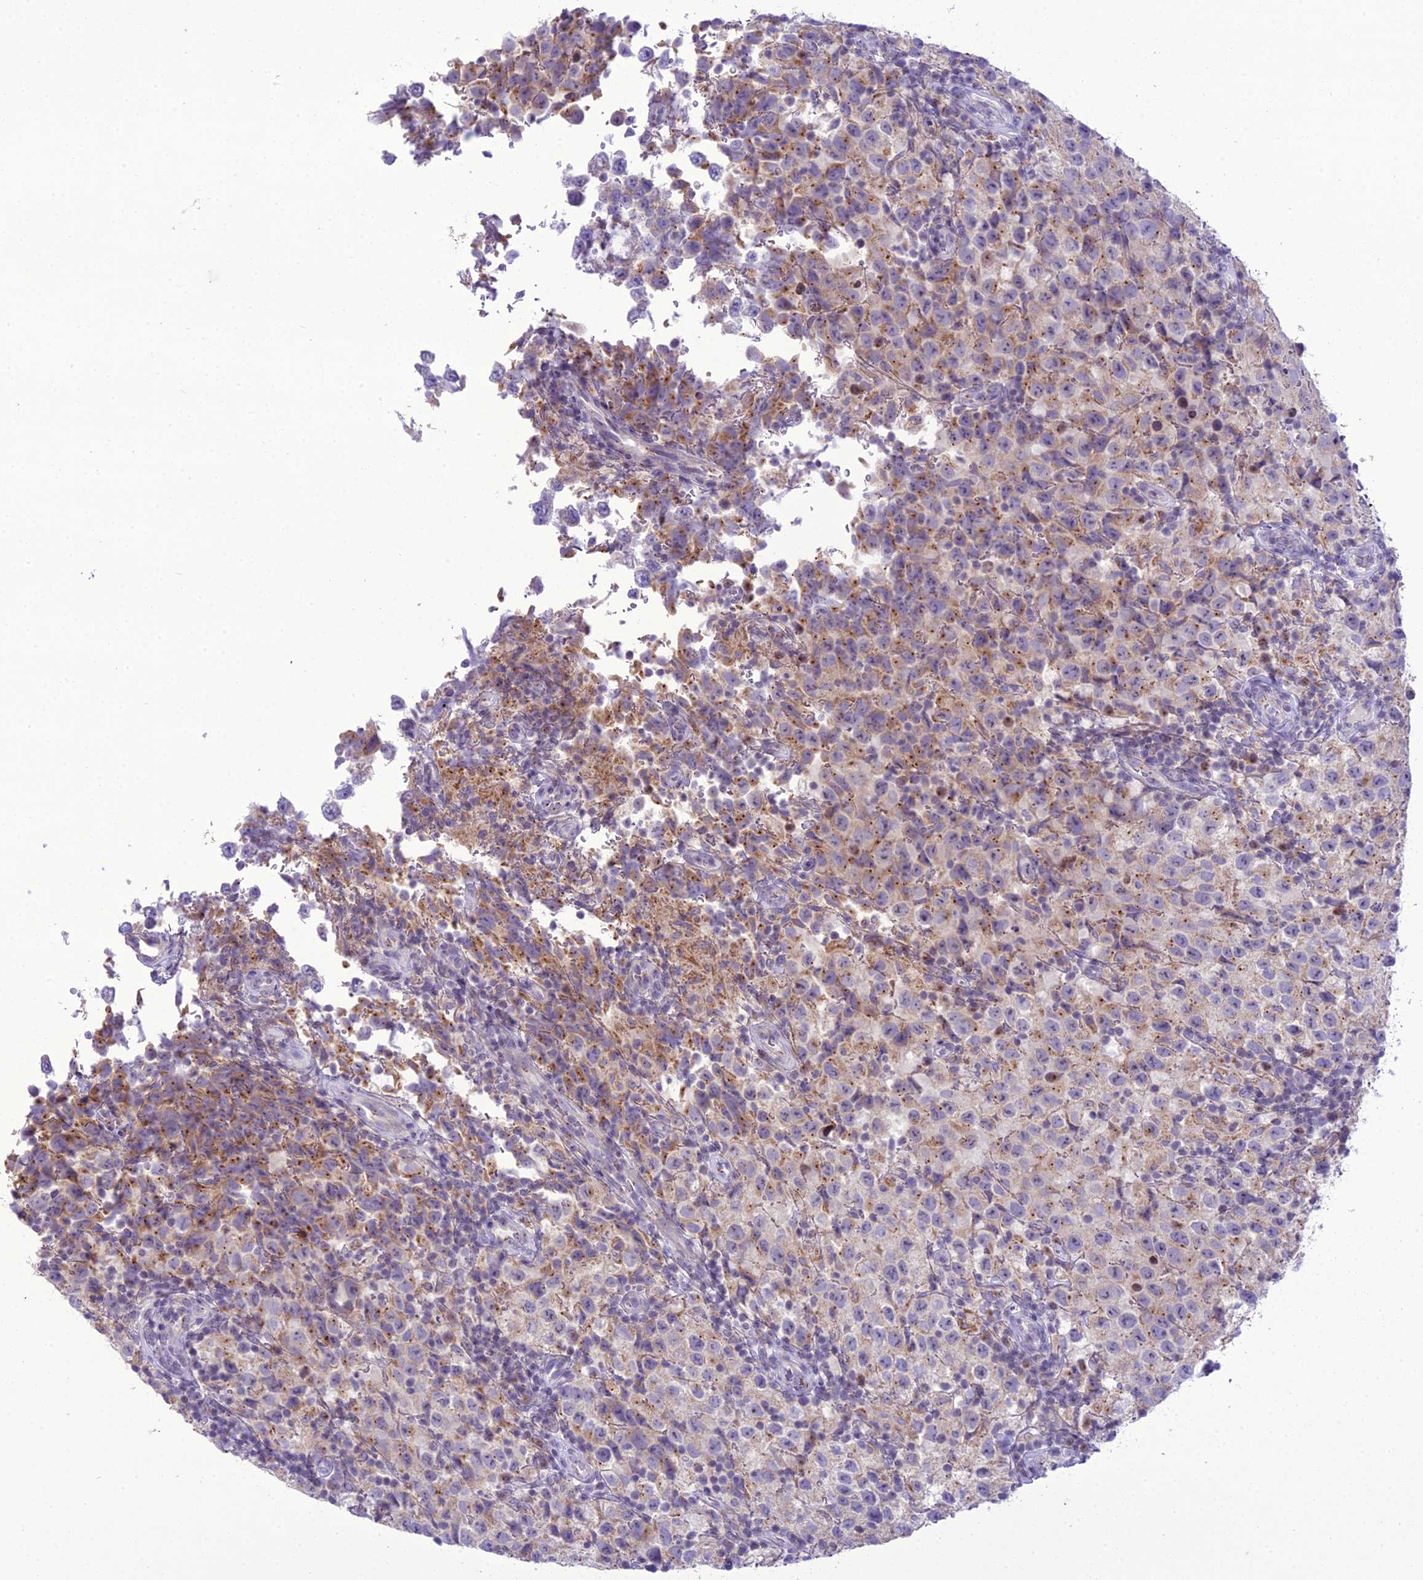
{"staining": {"intensity": "moderate", "quantity": "<25%", "location": "cytoplasmic/membranous"}, "tissue": "testis cancer", "cell_type": "Tumor cells", "image_type": "cancer", "snomed": [{"axis": "morphology", "description": "Seminoma, NOS"}, {"axis": "morphology", "description": "Carcinoma, Embryonal, NOS"}, {"axis": "topography", "description": "Testis"}], "caption": "Testis cancer stained with DAB (3,3'-diaminobenzidine) immunohistochemistry exhibits low levels of moderate cytoplasmic/membranous staining in about <25% of tumor cells. (Brightfield microscopy of DAB IHC at high magnification).", "gene": "B9D2", "patient": {"sex": "male", "age": 41}}